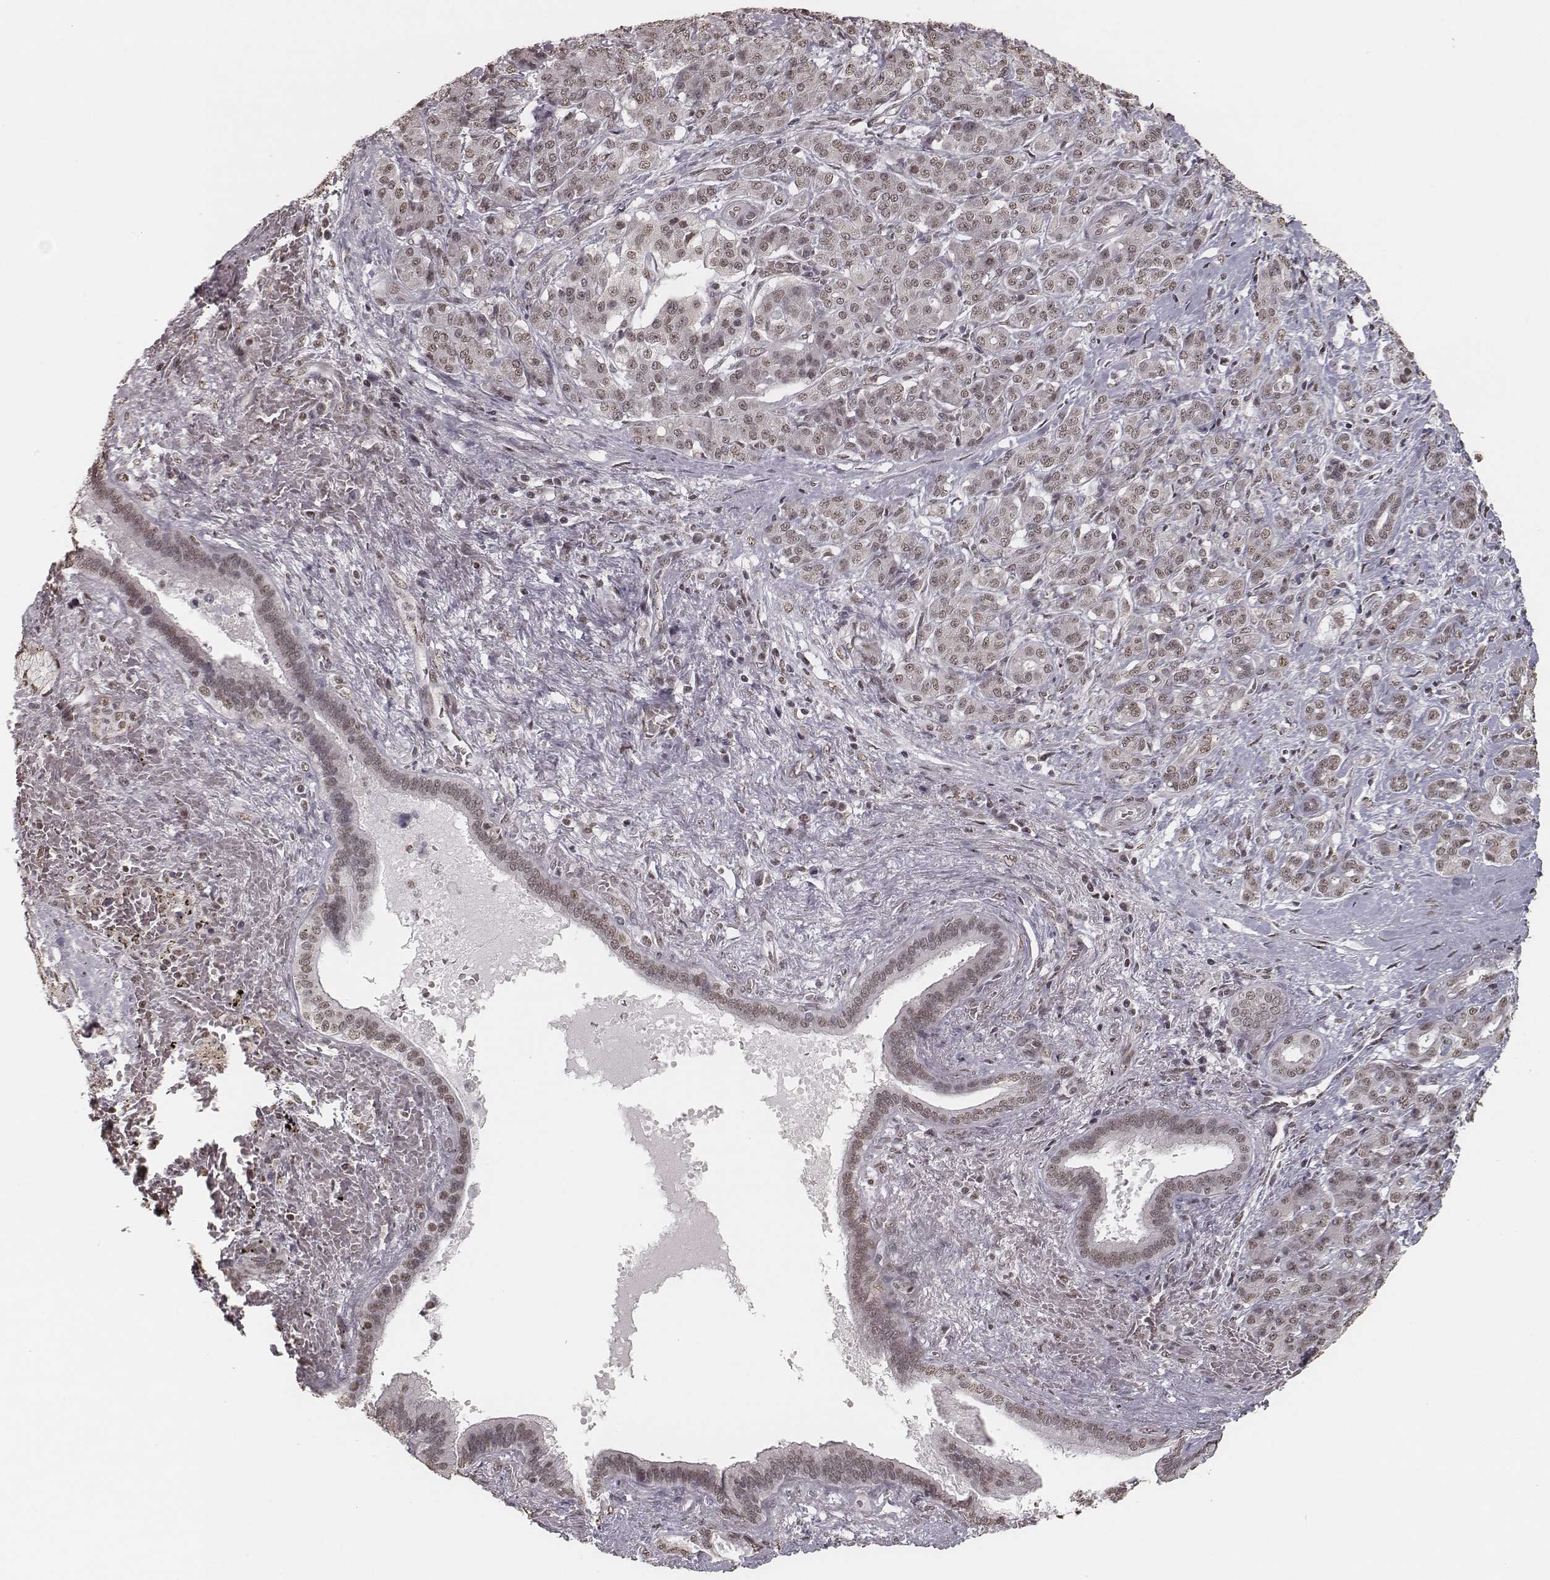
{"staining": {"intensity": "weak", "quantity": ">75%", "location": "nuclear"}, "tissue": "pancreatic cancer", "cell_type": "Tumor cells", "image_type": "cancer", "snomed": [{"axis": "morphology", "description": "Normal tissue, NOS"}, {"axis": "morphology", "description": "Inflammation, NOS"}, {"axis": "morphology", "description": "Adenocarcinoma, NOS"}, {"axis": "topography", "description": "Pancreas"}], "caption": "Weak nuclear positivity for a protein is present in about >75% of tumor cells of pancreatic cancer (adenocarcinoma) using immunohistochemistry.", "gene": "HMGA2", "patient": {"sex": "male", "age": 57}}